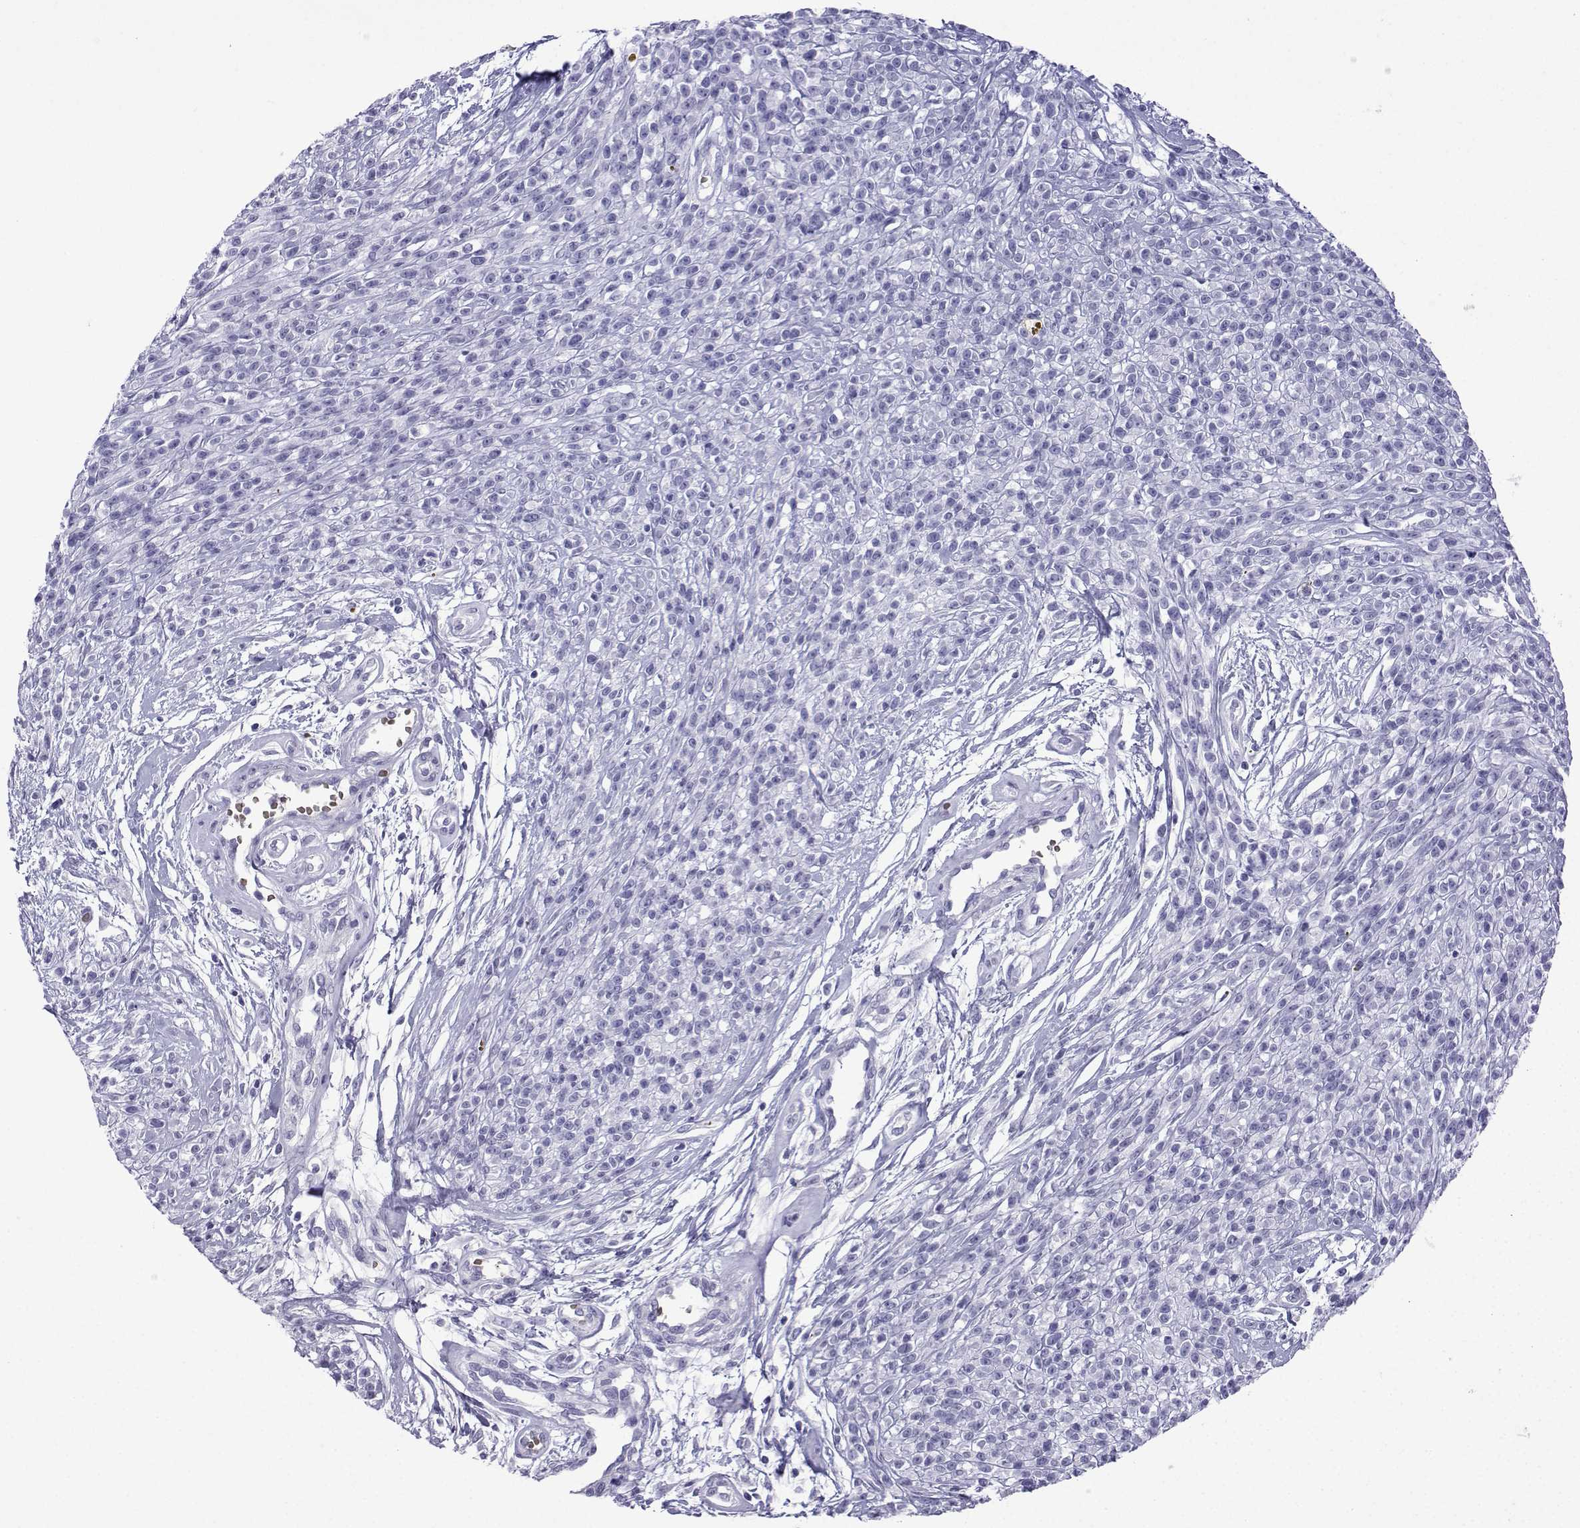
{"staining": {"intensity": "negative", "quantity": "none", "location": "none"}, "tissue": "melanoma", "cell_type": "Tumor cells", "image_type": "cancer", "snomed": [{"axis": "morphology", "description": "Malignant melanoma, NOS"}, {"axis": "topography", "description": "Skin"}, {"axis": "topography", "description": "Skin of trunk"}], "caption": "DAB (3,3'-diaminobenzidine) immunohistochemical staining of human malignant melanoma reveals no significant expression in tumor cells.", "gene": "TRIM46", "patient": {"sex": "male", "age": 74}}